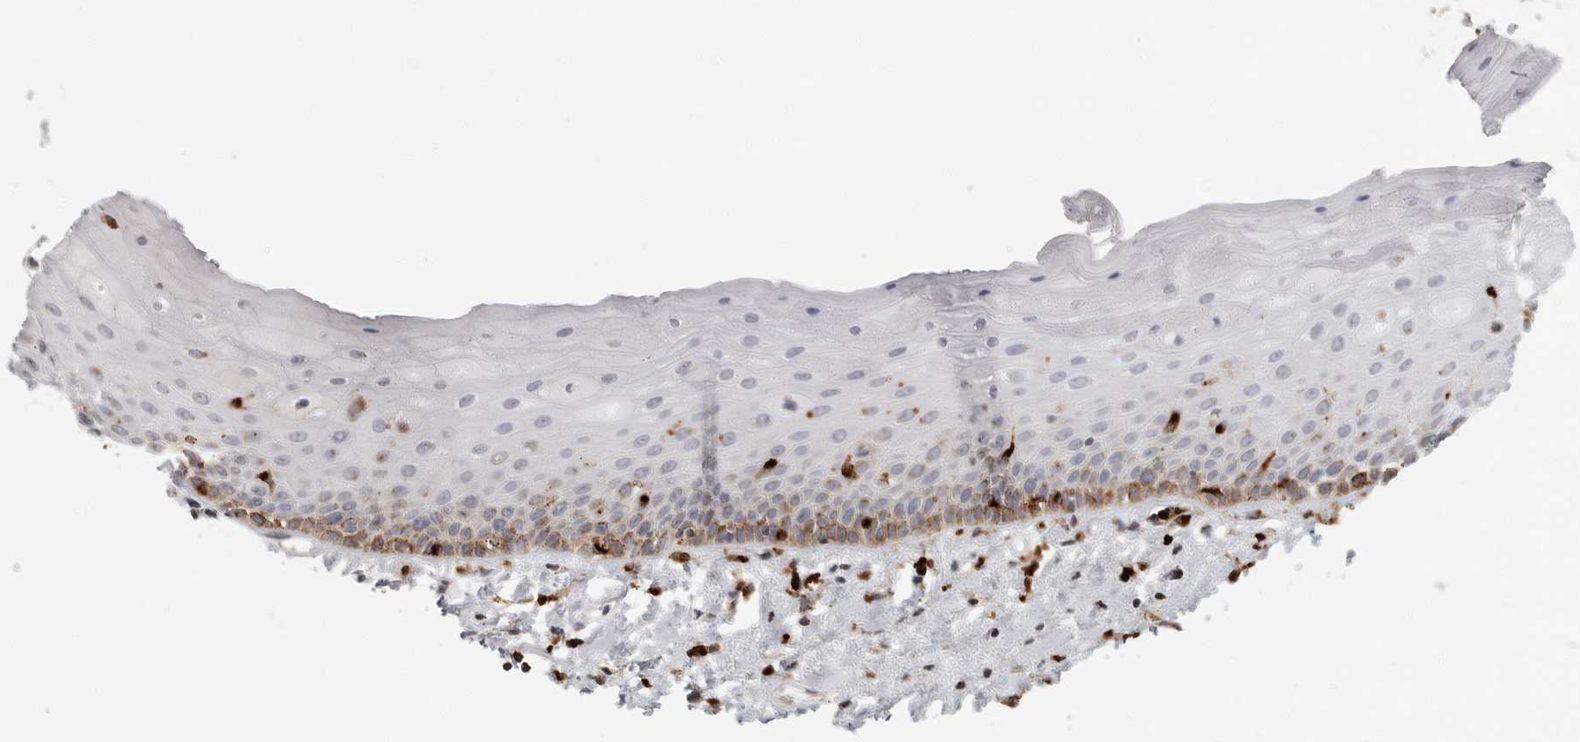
{"staining": {"intensity": "moderate", "quantity": "<25%", "location": "cytoplasmic/membranous"}, "tissue": "oral mucosa", "cell_type": "Squamous epithelial cells", "image_type": "normal", "snomed": [{"axis": "morphology", "description": "Normal tissue, NOS"}, {"axis": "topography", "description": "Oral tissue"}], "caption": "IHC histopathology image of normal oral mucosa stained for a protein (brown), which reveals low levels of moderate cytoplasmic/membranous positivity in about <25% of squamous epithelial cells.", "gene": "IFI30", "patient": {"sex": "female", "age": 76}}